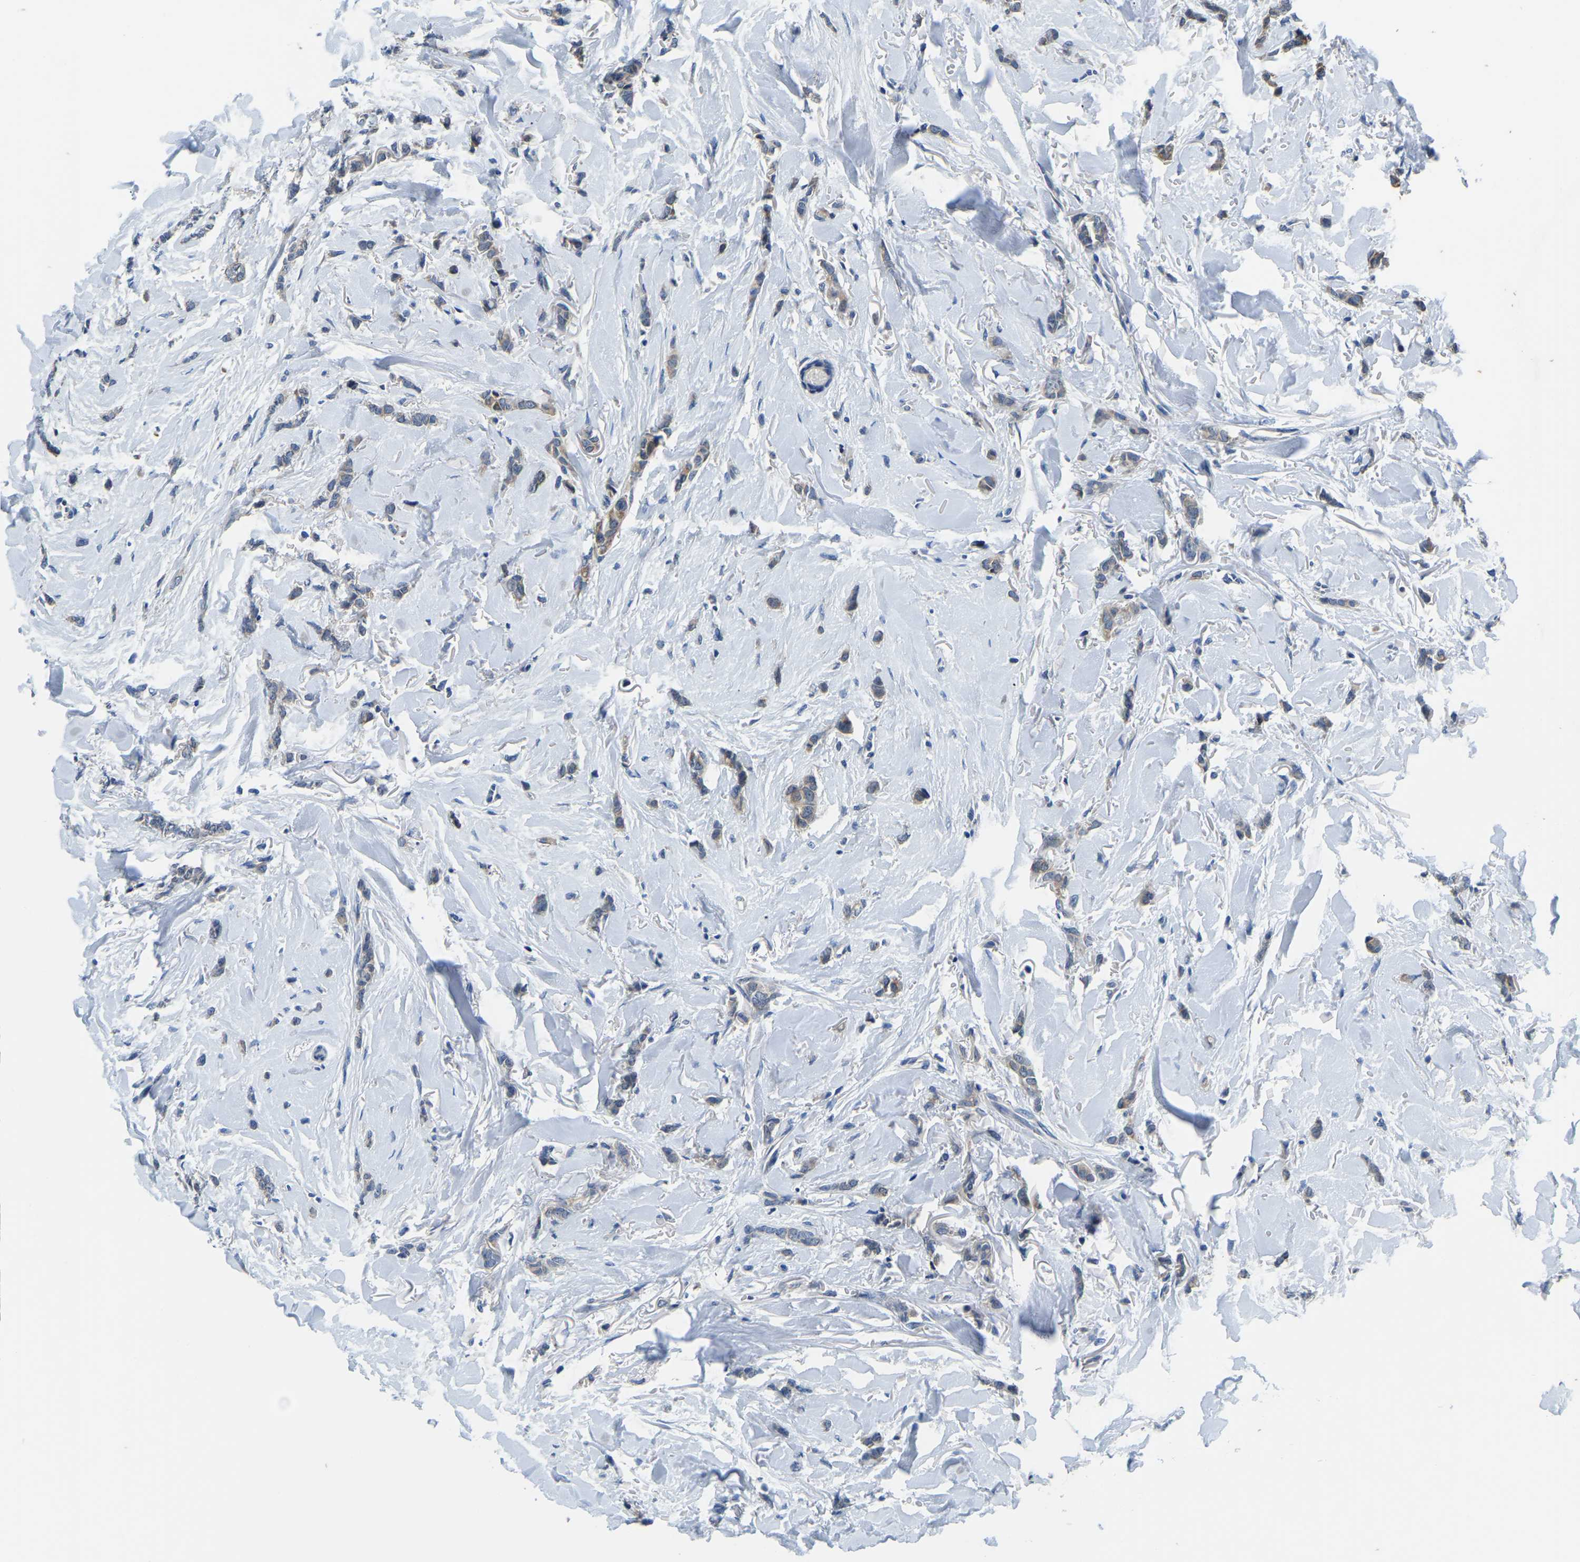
{"staining": {"intensity": "weak", "quantity": "25%-75%", "location": "cytoplasmic/membranous"}, "tissue": "breast cancer", "cell_type": "Tumor cells", "image_type": "cancer", "snomed": [{"axis": "morphology", "description": "Lobular carcinoma"}, {"axis": "topography", "description": "Skin"}, {"axis": "topography", "description": "Breast"}], "caption": "High-magnification brightfield microscopy of lobular carcinoma (breast) stained with DAB (brown) and counterstained with hematoxylin (blue). tumor cells exhibit weak cytoplasmic/membranous positivity is seen in approximately25%-75% of cells. (DAB (3,3'-diaminobenzidine) IHC, brown staining for protein, blue staining for nuclei).", "gene": "LIAS", "patient": {"sex": "female", "age": 46}}